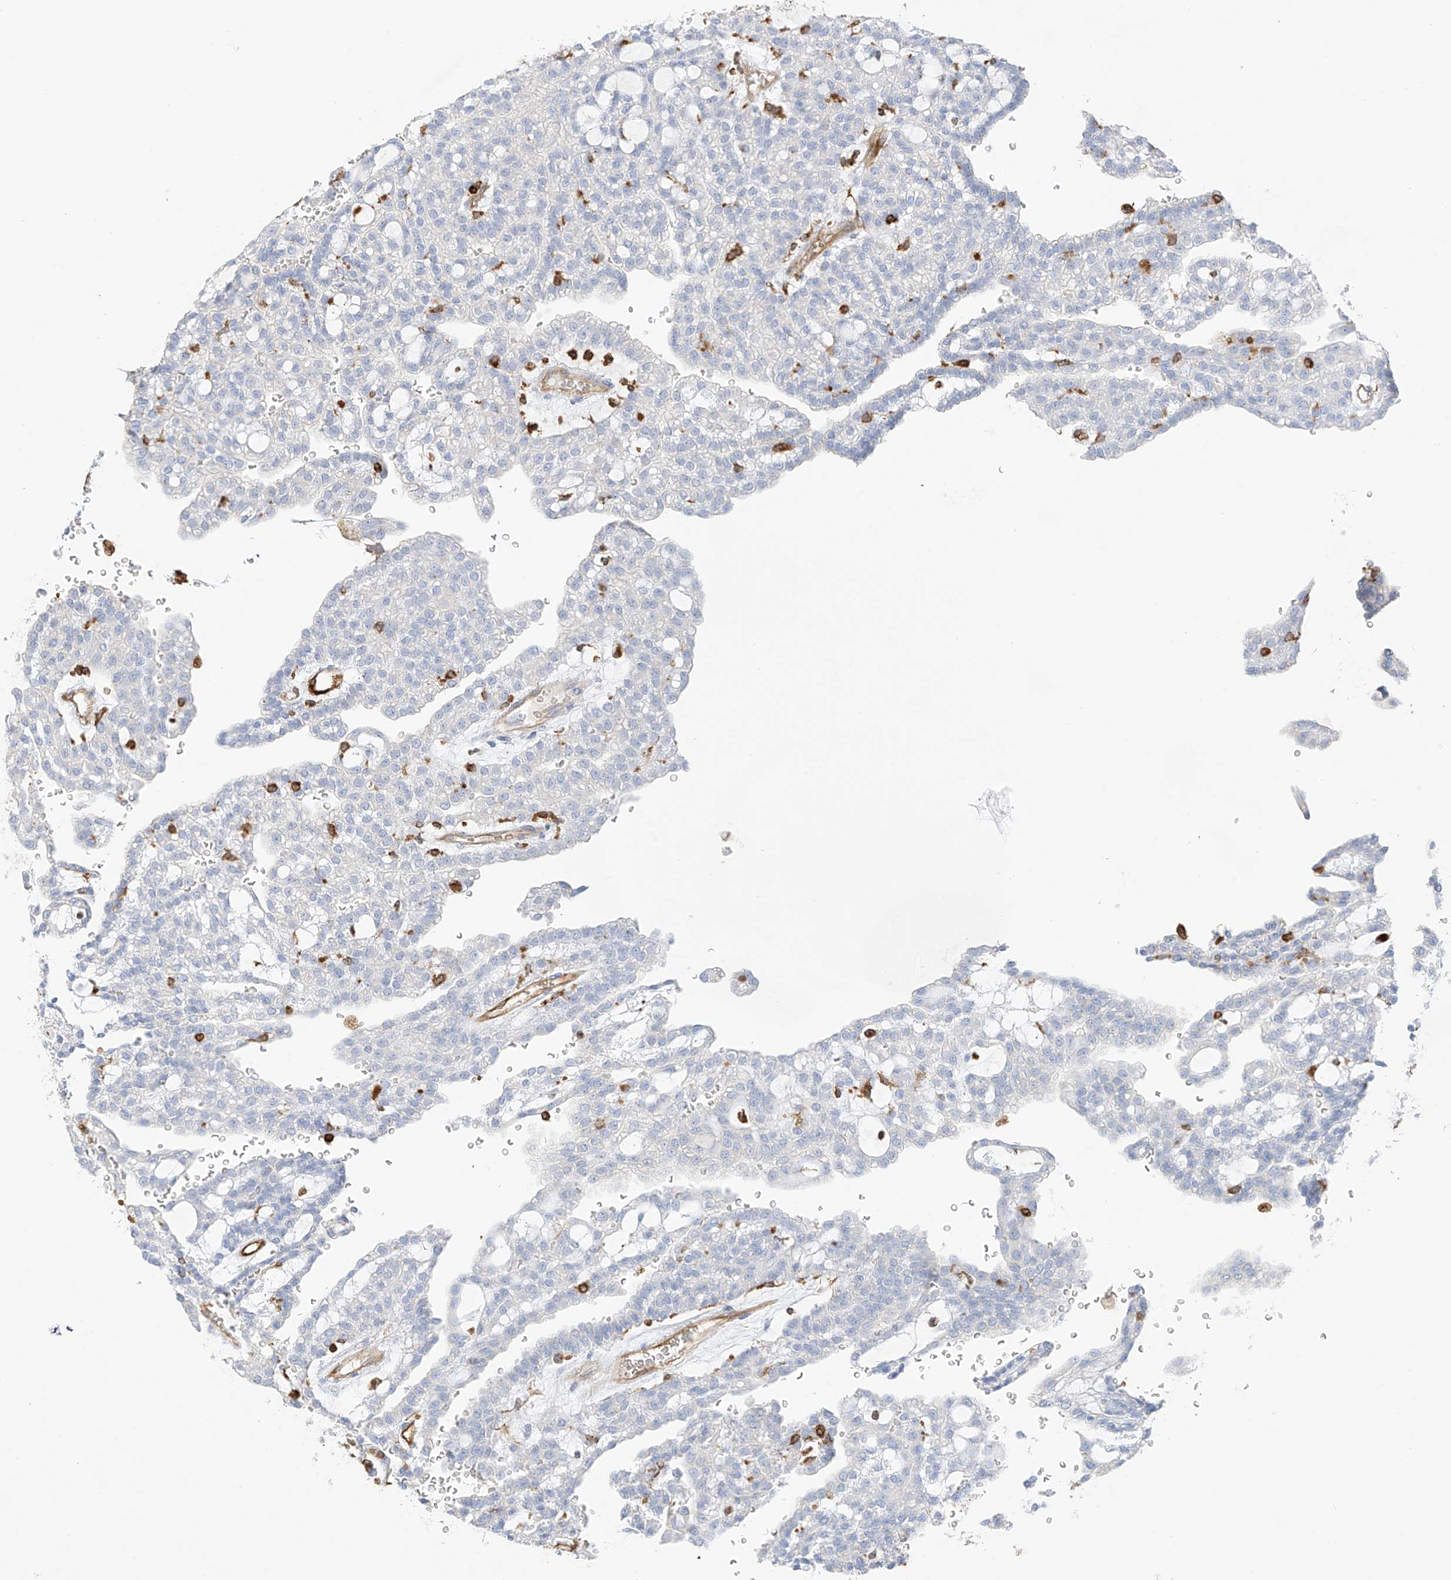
{"staining": {"intensity": "negative", "quantity": "none", "location": "none"}, "tissue": "renal cancer", "cell_type": "Tumor cells", "image_type": "cancer", "snomed": [{"axis": "morphology", "description": "Adenocarcinoma, NOS"}, {"axis": "topography", "description": "Kidney"}], "caption": "Photomicrograph shows no protein positivity in tumor cells of renal cancer tissue.", "gene": "ARHGAP25", "patient": {"sex": "male", "age": 63}}